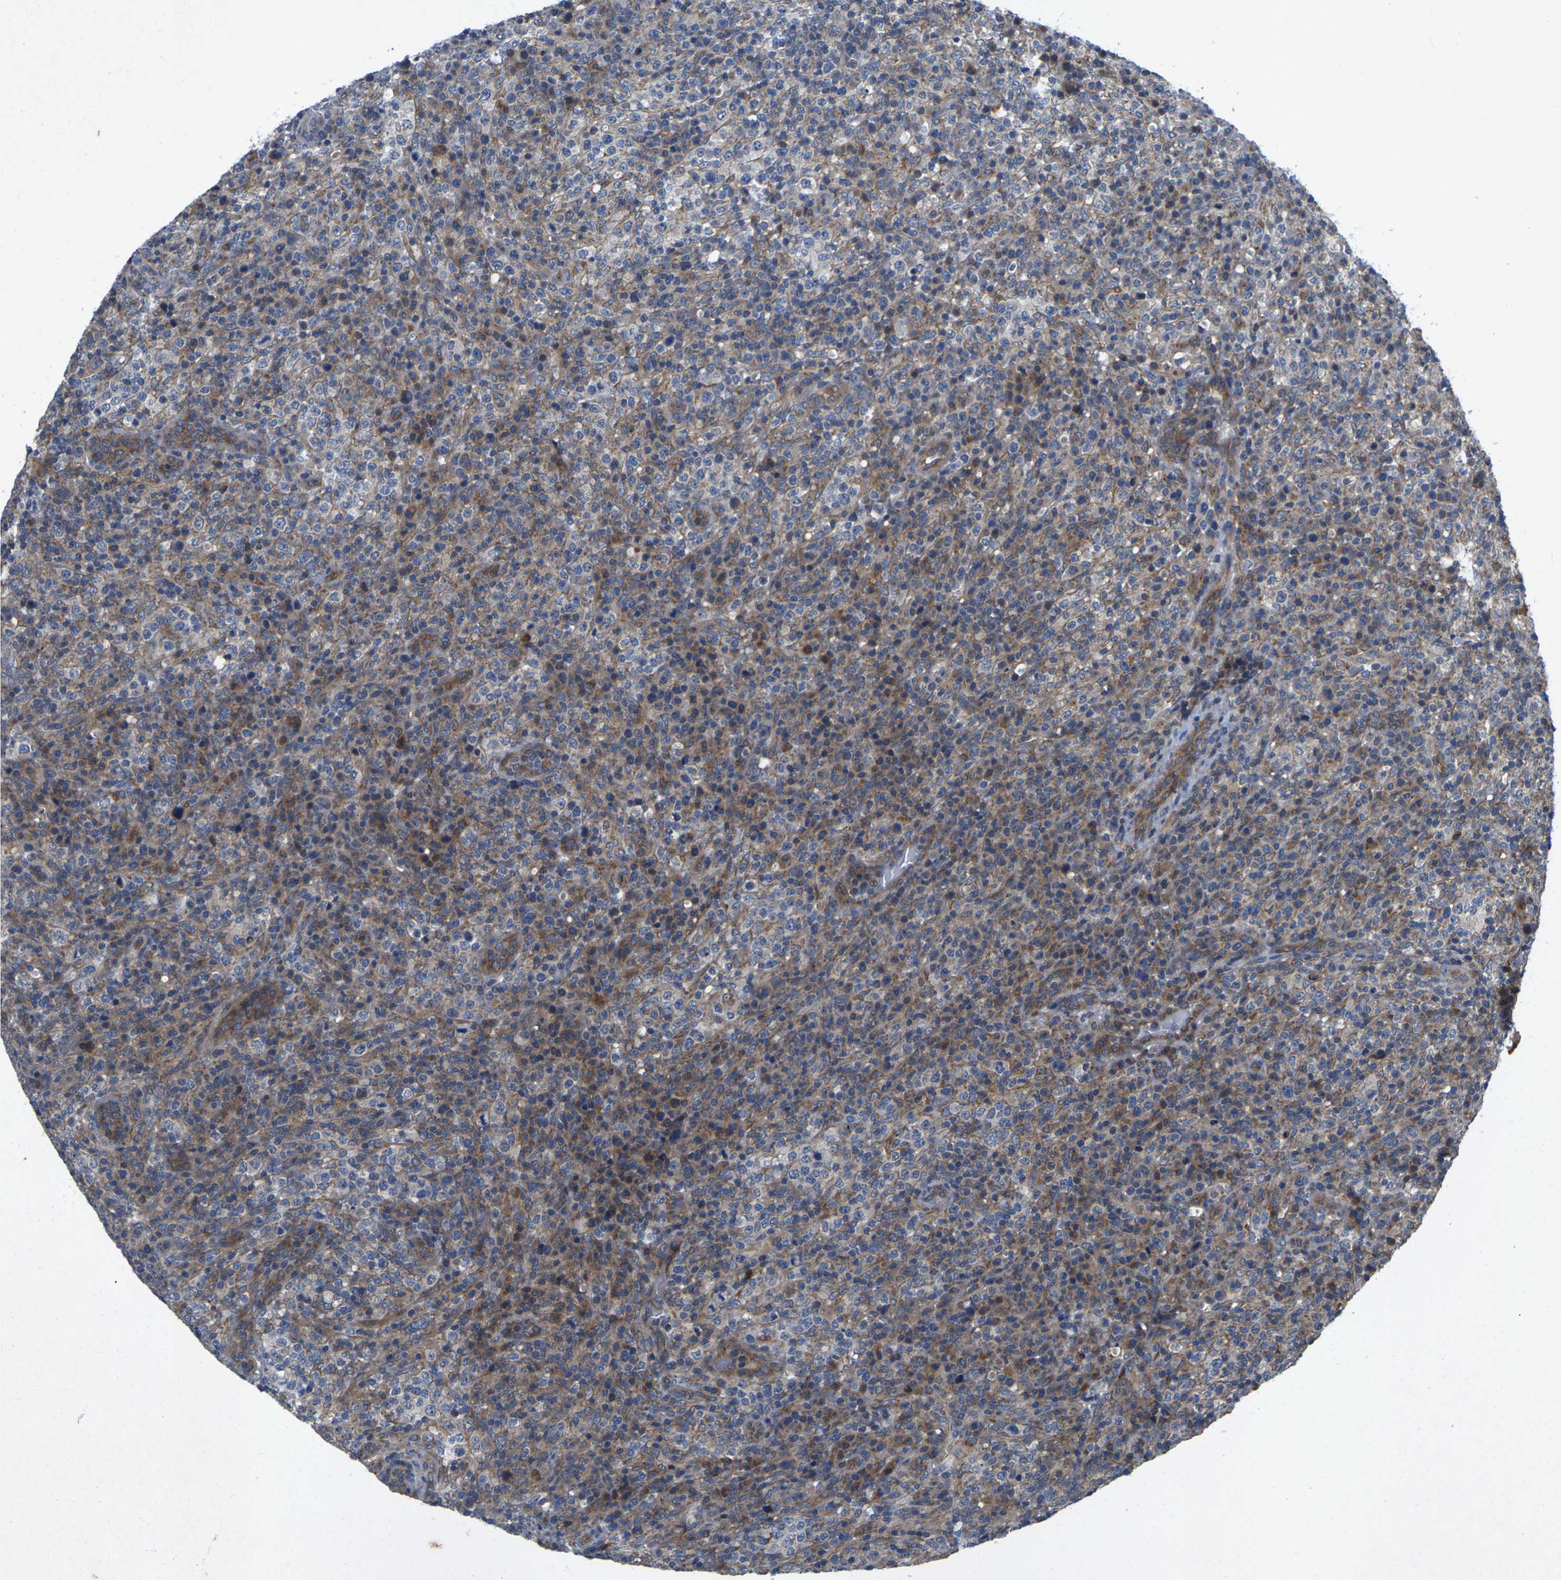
{"staining": {"intensity": "moderate", "quantity": "25%-75%", "location": "cytoplasmic/membranous"}, "tissue": "lymphoma", "cell_type": "Tumor cells", "image_type": "cancer", "snomed": [{"axis": "morphology", "description": "Malignant lymphoma, non-Hodgkin's type, High grade"}, {"axis": "topography", "description": "Lymph node"}], "caption": "Tumor cells show moderate cytoplasmic/membranous expression in approximately 25%-75% of cells in lymphoma.", "gene": "KIF1B", "patient": {"sex": "female", "age": 76}}